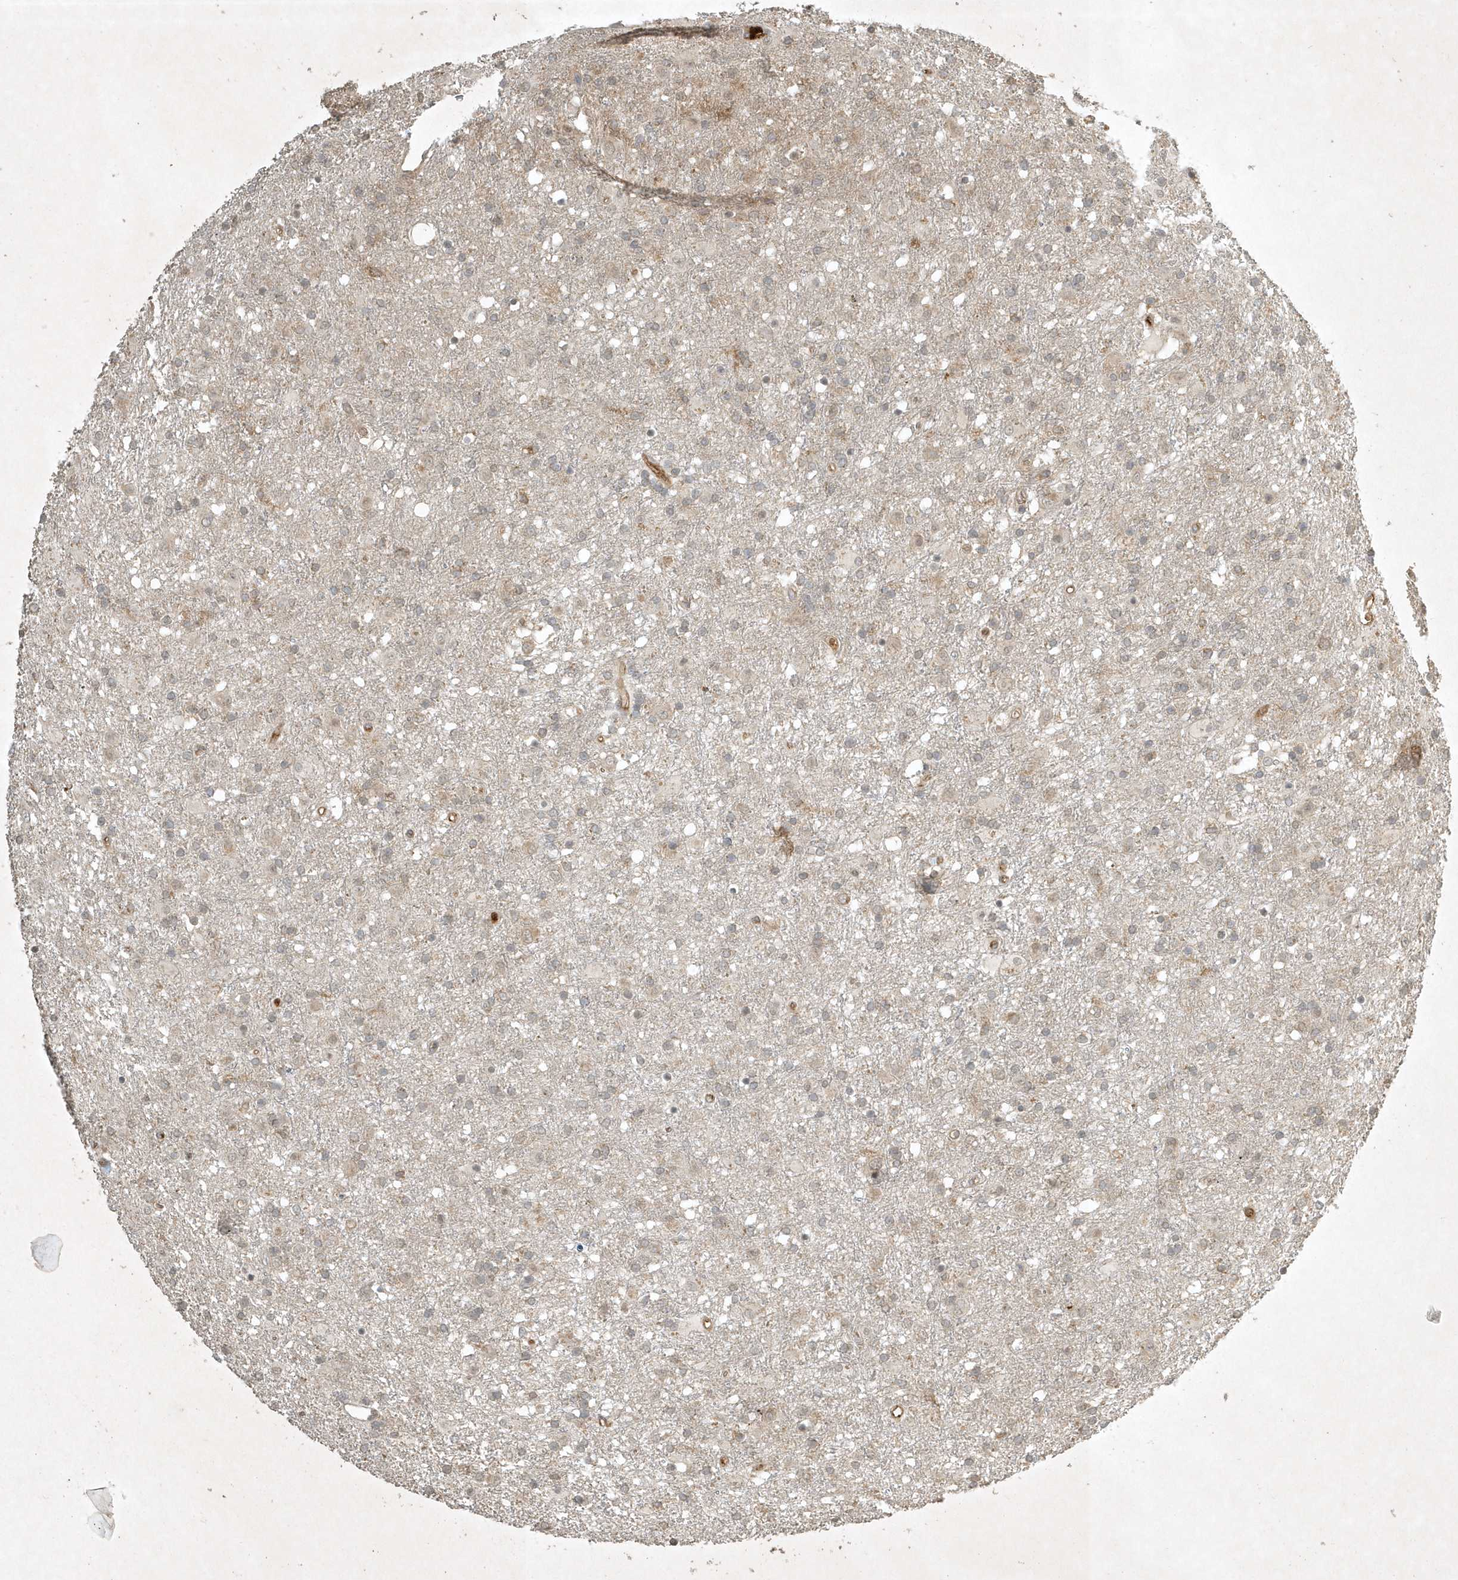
{"staining": {"intensity": "negative", "quantity": "none", "location": "none"}, "tissue": "glioma", "cell_type": "Tumor cells", "image_type": "cancer", "snomed": [{"axis": "morphology", "description": "Glioma, malignant, Low grade"}, {"axis": "topography", "description": "Brain"}], "caption": "Tumor cells show no significant protein positivity in low-grade glioma (malignant).", "gene": "TNFAIP6", "patient": {"sex": "male", "age": 65}}